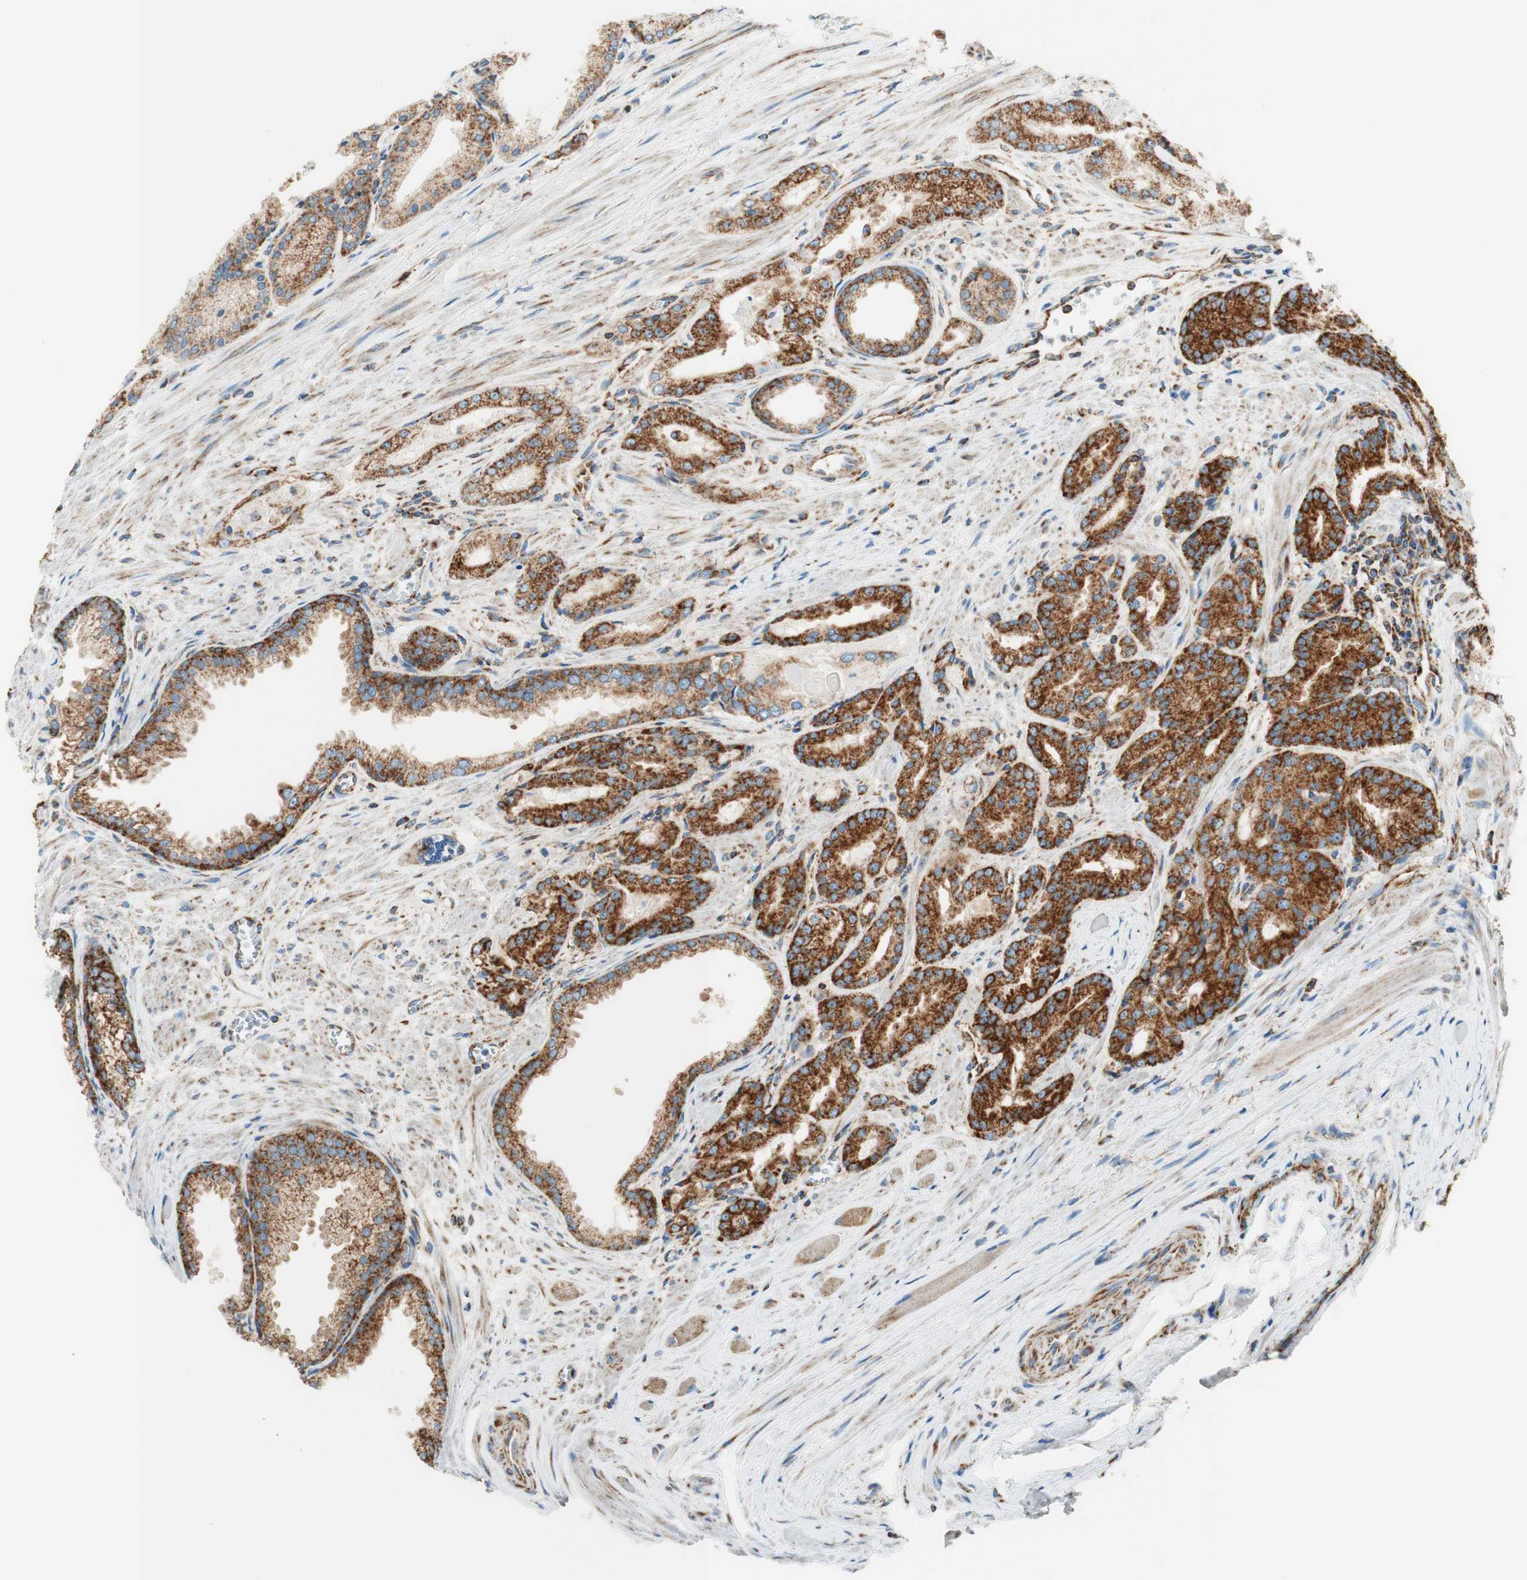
{"staining": {"intensity": "strong", "quantity": ">75%", "location": "cytoplasmic/membranous"}, "tissue": "prostate cancer", "cell_type": "Tumor cells", "image_type": "cancer", "snomed": [{"axis": "morphology", "description": "Adenocarcinoma, Low grade"}, {"axis": "topography", "description": "Prostate"}], "caption": "A high amount of strong cytoplasmic/membranous staining is appreciated in about >75% of tumor cells in prostate cancer (adenocarcinoma (low-grade)) tissue.", "gene": "TOMM20", "patient": {"sex": "male", "age": 59}}